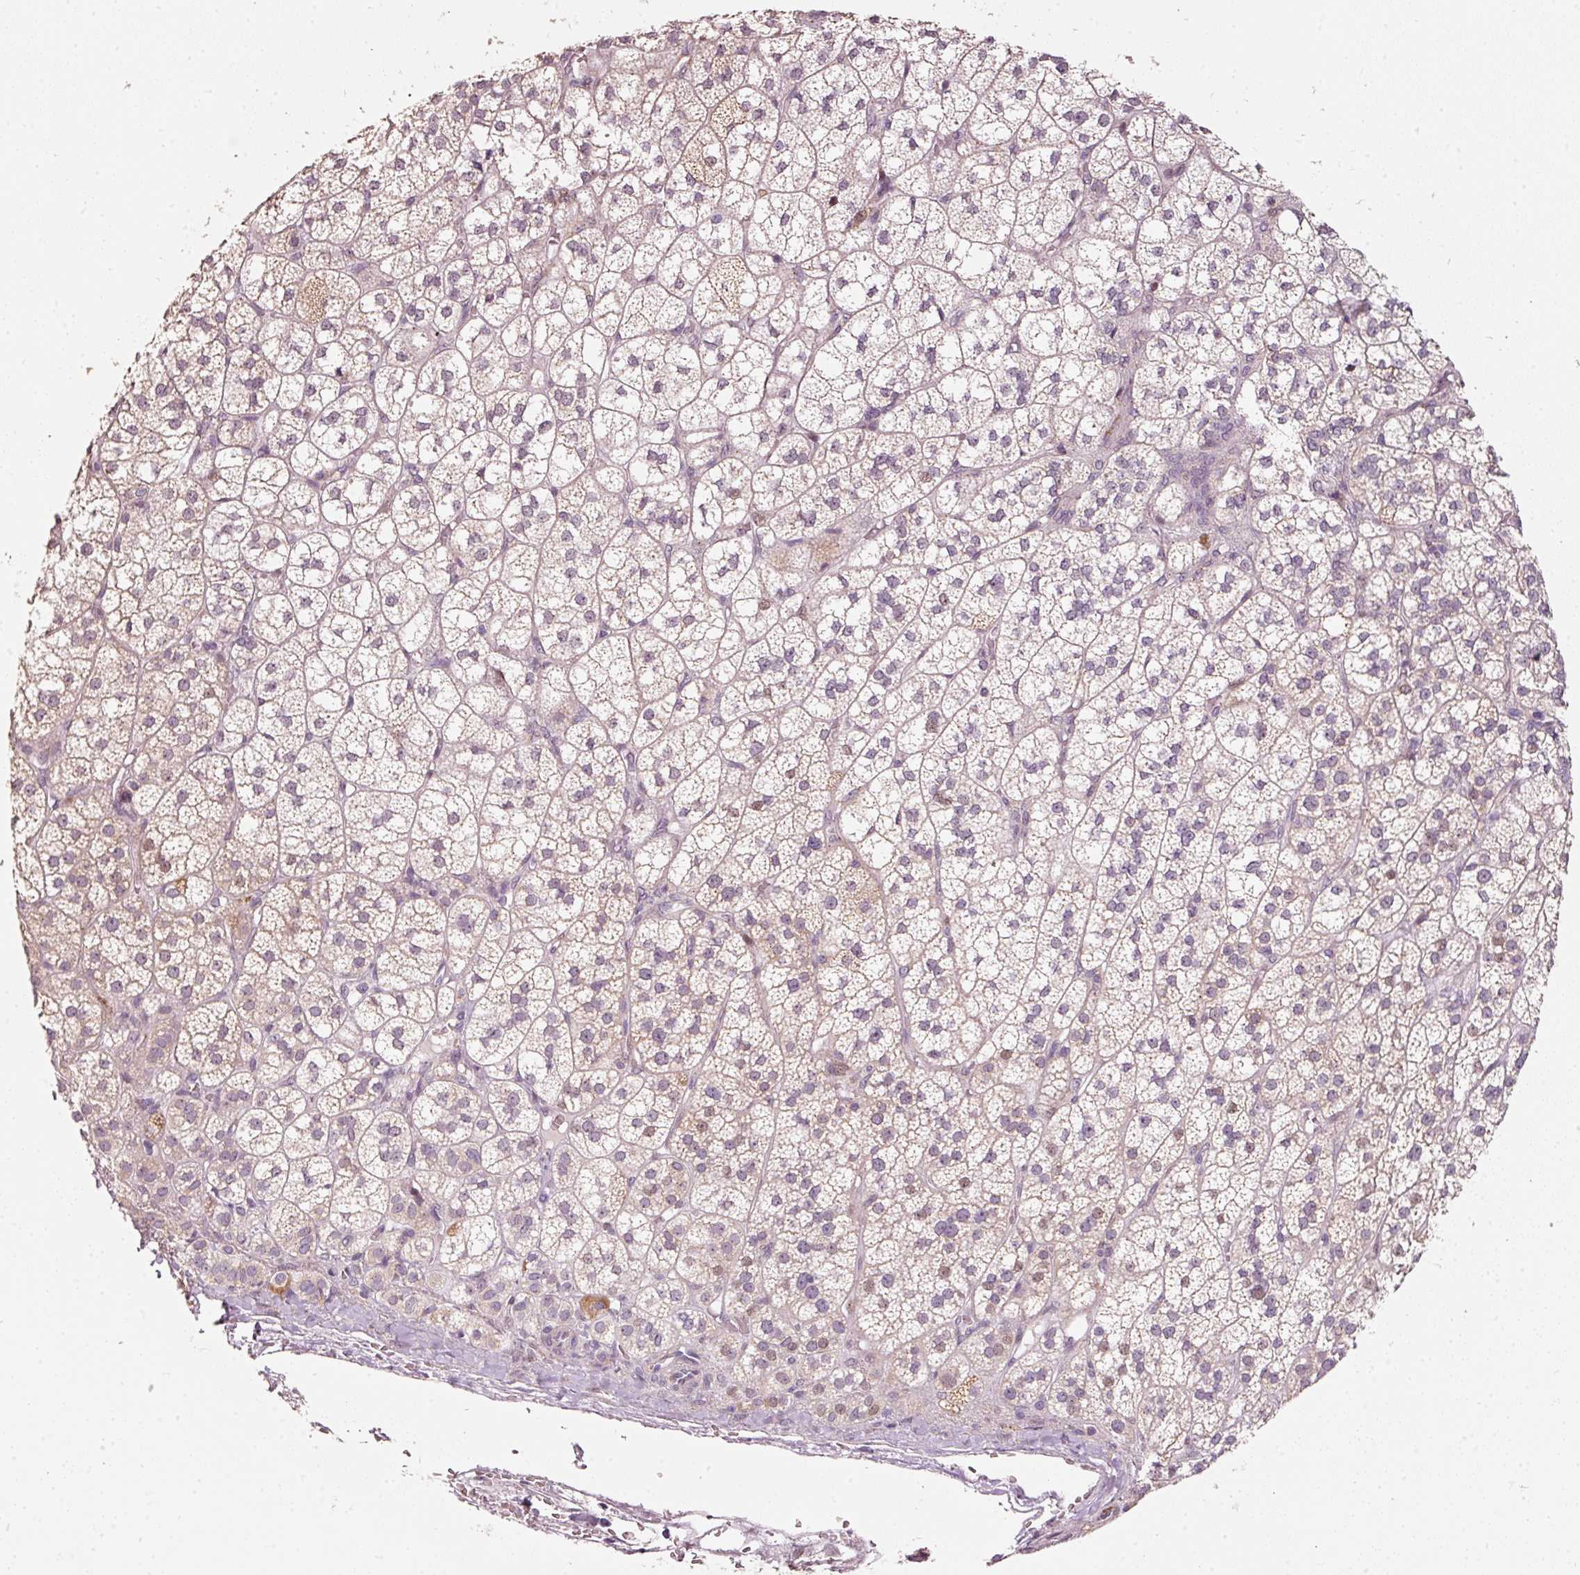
{"staining": {"intensity": "moderate", "quantity": "<25%", "location": "cytoplasmic/membranous"}, "tissue": "adrenal gland", "cell_type": "Glandular cells", "image_type": "normal", "snomed": [{"axis": "morphology", "description": "Normal tissue, NOS"}, {"axis": "topography", "description": "Adrenal gland"}], "caption": "Glandular cells display low levels of moderate cytoplasmic/membranous positivity in approximately <25% of cells in benign human adrenal gland. Using DAB (brown) and hematoxylin (blue) stains, captured at high magnification using brightfield microscopy.", "gene": "TOB2", "patient": {"sex": "female", "age": 60}}